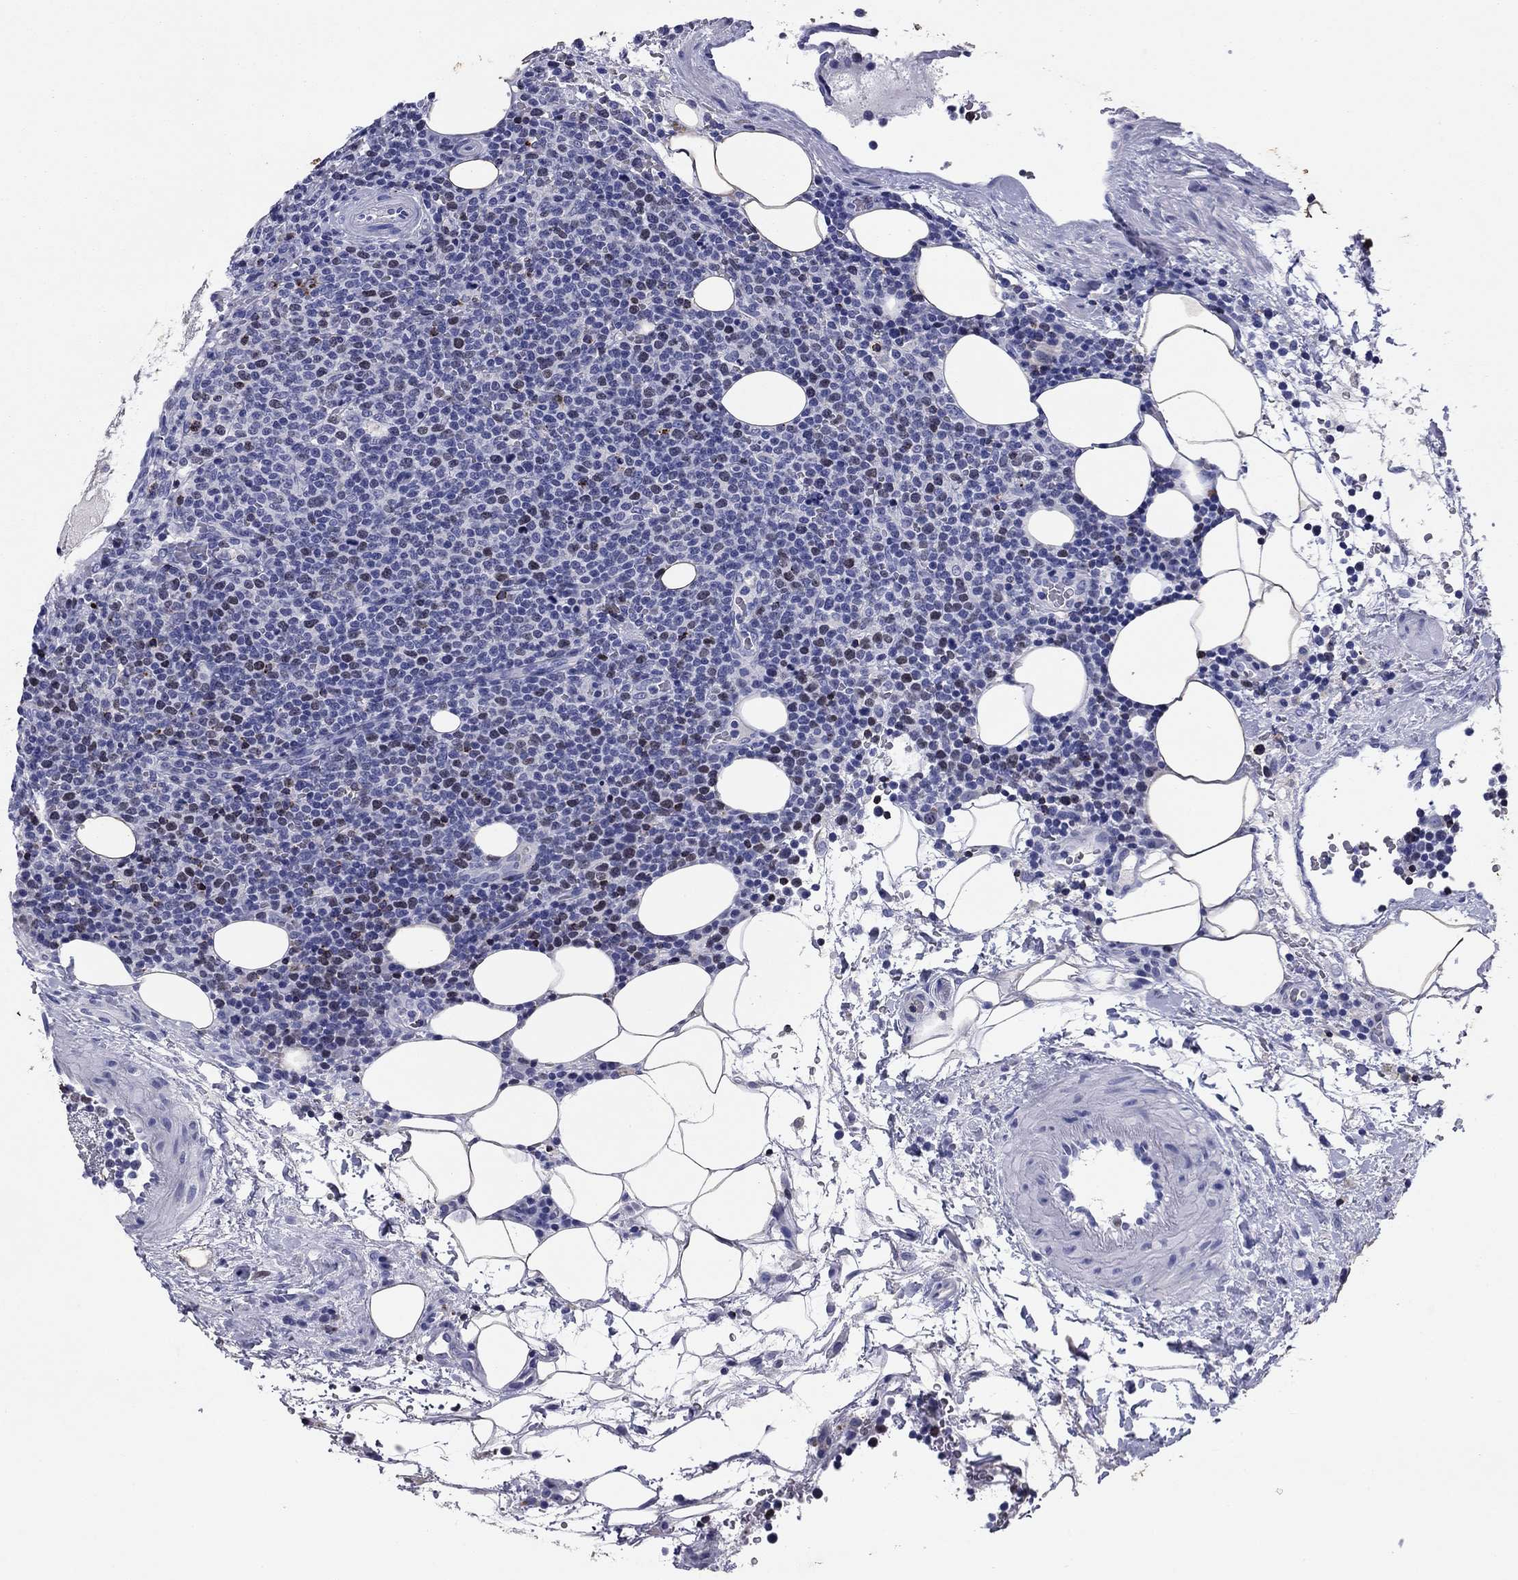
{"staining": {"intensity": "negative", "quantity": "none", "location": "none"}, "tissue": "lymphoma", "cell_type": "Tumor cells", "image_type": "cancer", "snomed": [{"axis": "morphology", "description": "Malignant lymphoma, non-Hodgkin's type, High grade"}, {"axis": "topography", "description": "Lymph node"}], "caption": "IHC of human lymphoma demonstrates no staining in tumor cells. (Stains: DAB (3,3'-diaminobenzidine) IHC with hematoxylin counter stain, Microscopy: brightfield microscopy at high magnification).", "gene": "GZMK", "patient": {"sex": "male", "age": 61}}